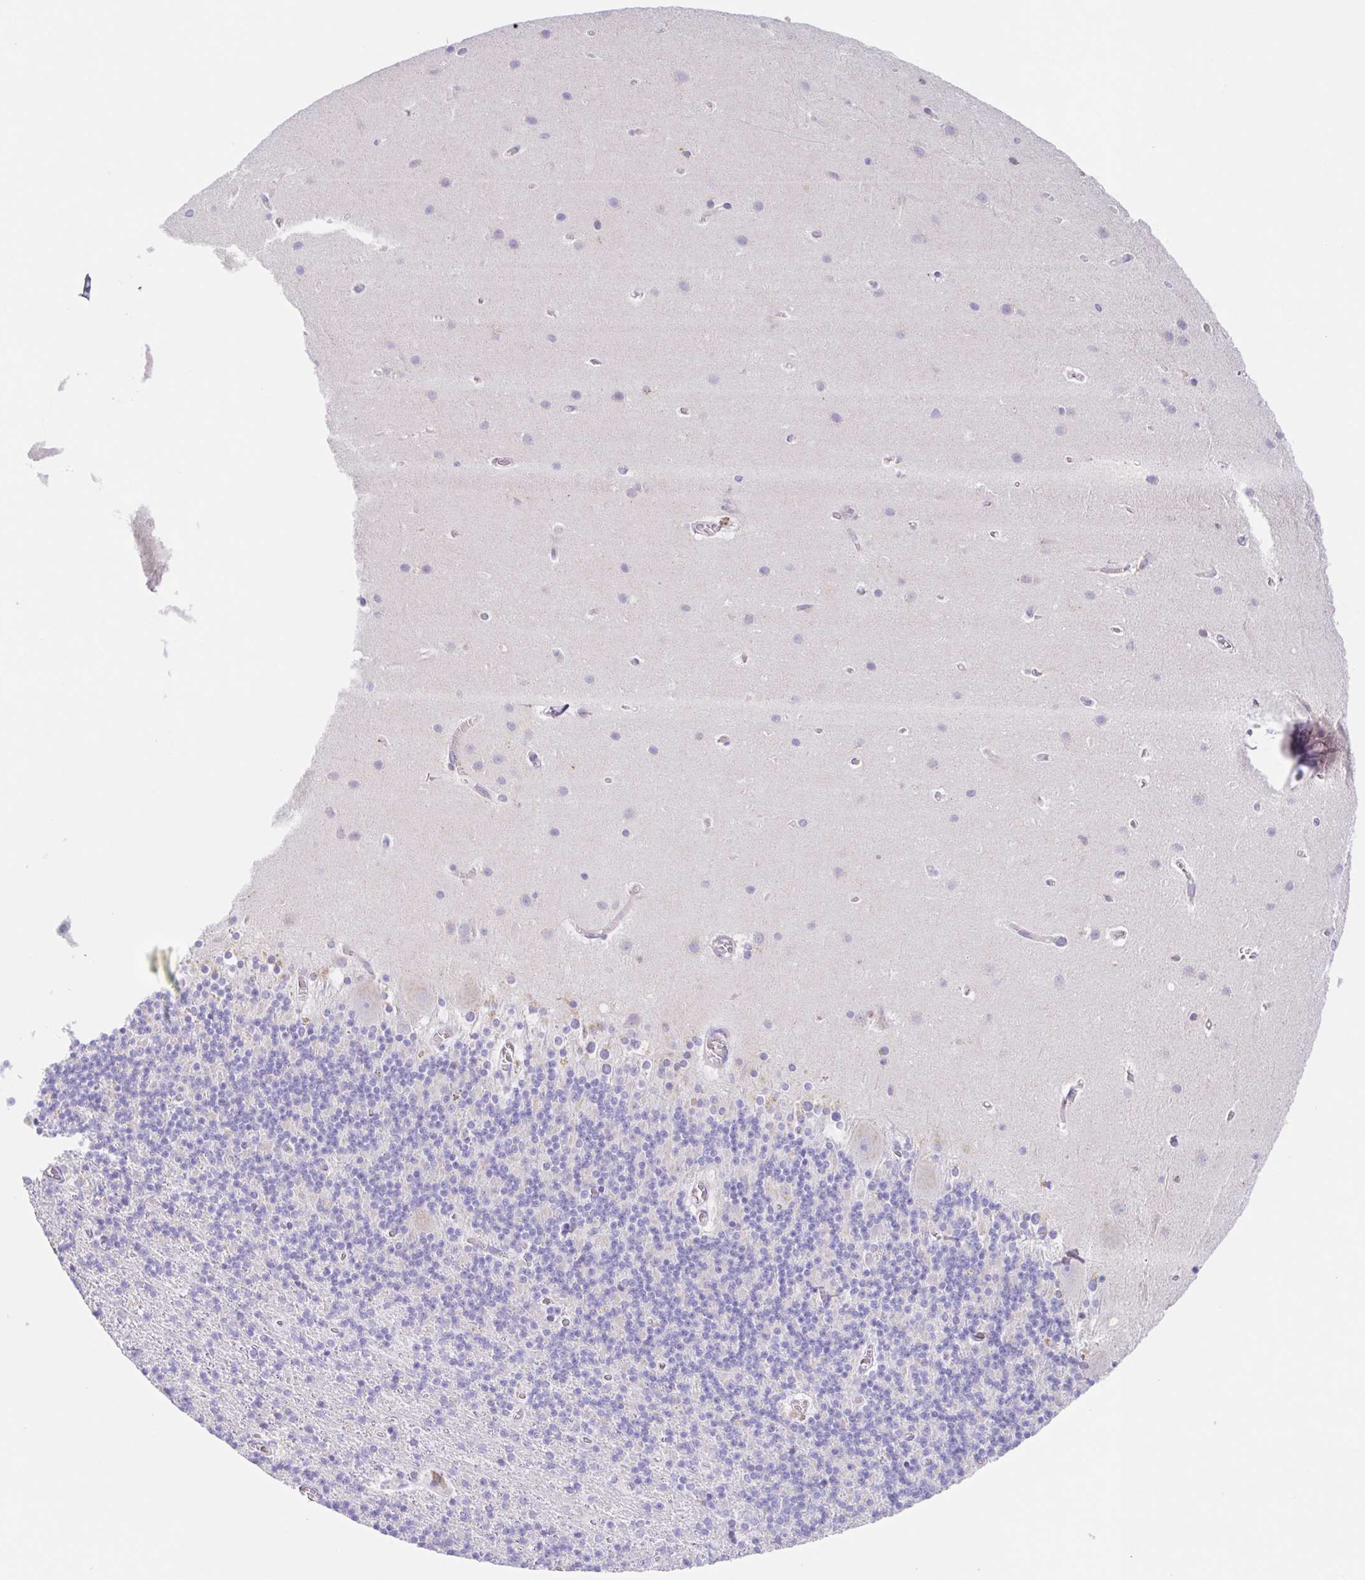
{"staining": {"intensity": "negative", "quantity": "none", "location": "none"}, "tissue": "cerebellum", "cell_type": "Cells in granular layer", "image_type": "normal", "snomed": [{"axis": "morphology", "description": "Normal tissue, NOS"}, {"axis": "topography", "description": "Cerebellum"}], "caption": "The immunohistochemistry histopathology image has no significant expression in cells in granular layer of cerebellum.", "gene": "SCG3", "patient": {"sex": "male", "age": 70}}